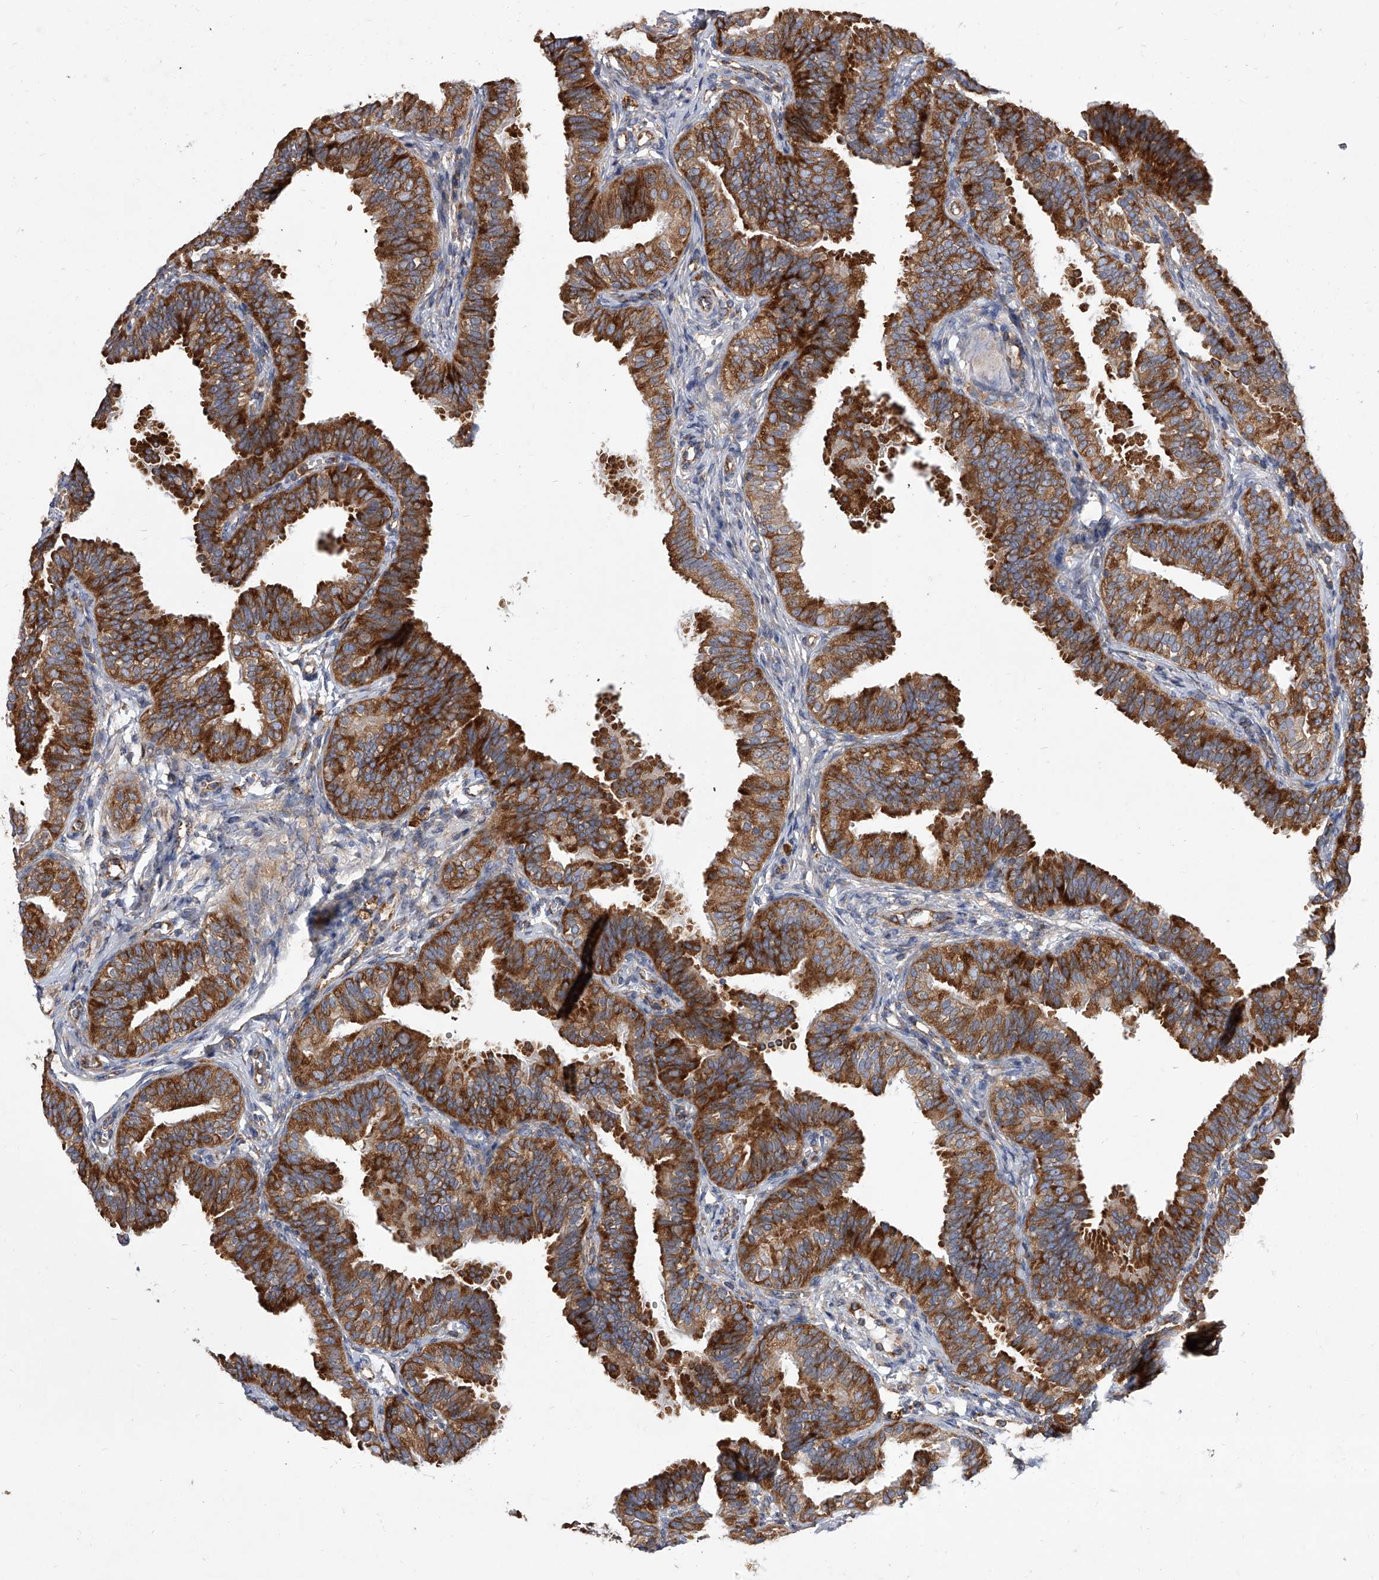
{"staining": {"intensity": "strong", "quantity": ">75%", "location": "cytoplasmic/membranous"}, "tissue": "fallopian tube", "cell_type": "Glandular cells", "image_type": "normal", "snomed": [{"axis": "morphology", "description": "Normal tissue, NOS"}, {"axis": "topography", "description": "Fallopian tube"}], "caption": "Protein expression by IHC shows strong cytoplasmic/membranous expression in approximately >75% of glandular cells in unremarkable fallopian tube.", "gene": "EIF2S2", "patient": {"sex": "female", "age": 35}}